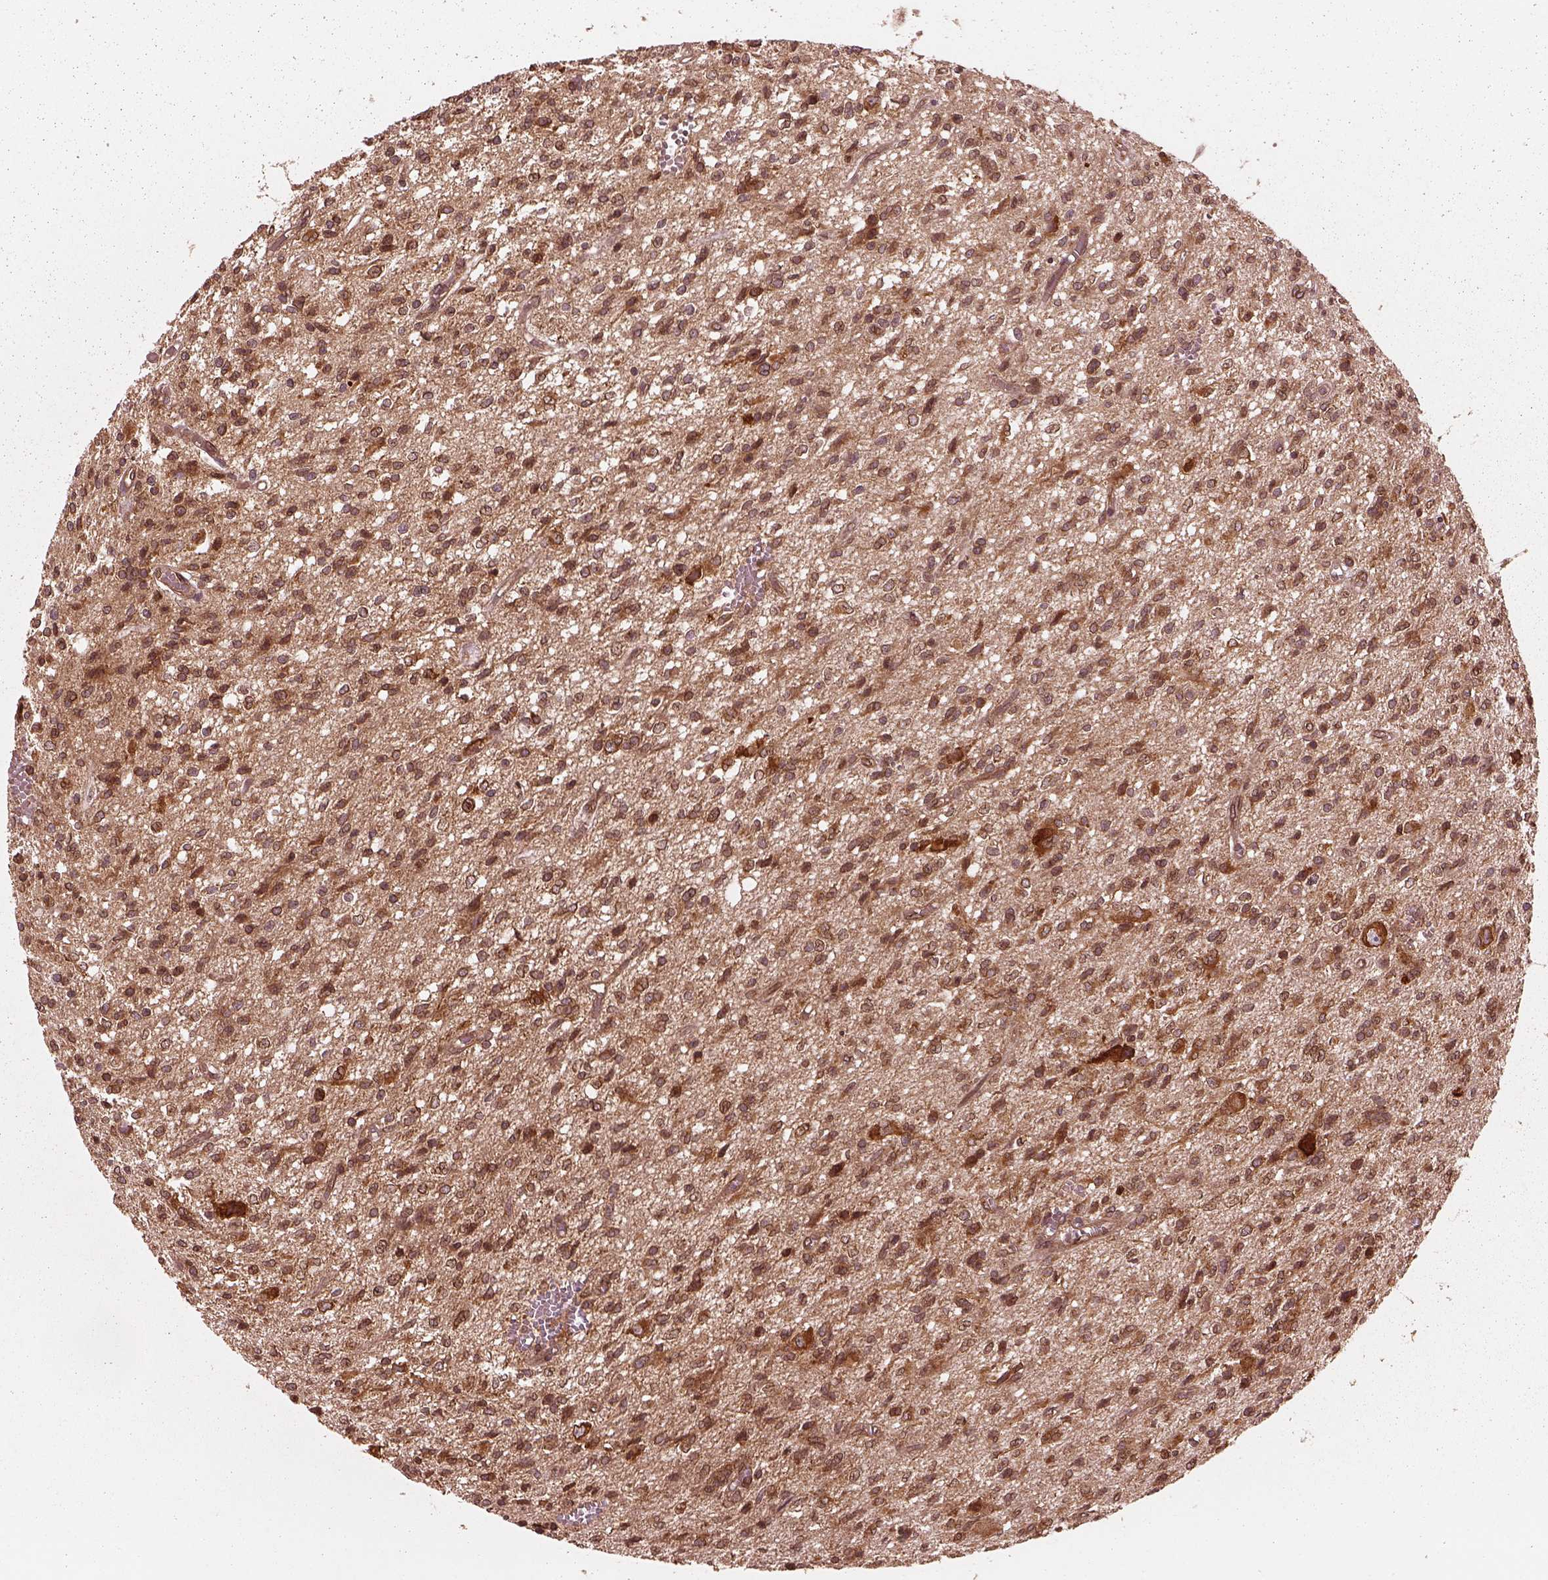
{"staining": {"intensity": "strong", "quantity": ">75%", "location": "cytoplasmic/membranous"}, "tissue": "glioma", "cell_type": "Tumor cells", "image_type": "cancer", "snomed": [{"axis": "morphology", "description": "Glioma, malignant, Low grade"}, {"axis": "topography", "description": "Brain"}], "caption": "A histopathology image of malignant glioma (low-grade) stained for a protein displays strong cytoplasmic/membranous brown staining in tumor cells.", "gene": "AGPAT1", "patient": {"sex": "male", "age": 64}}